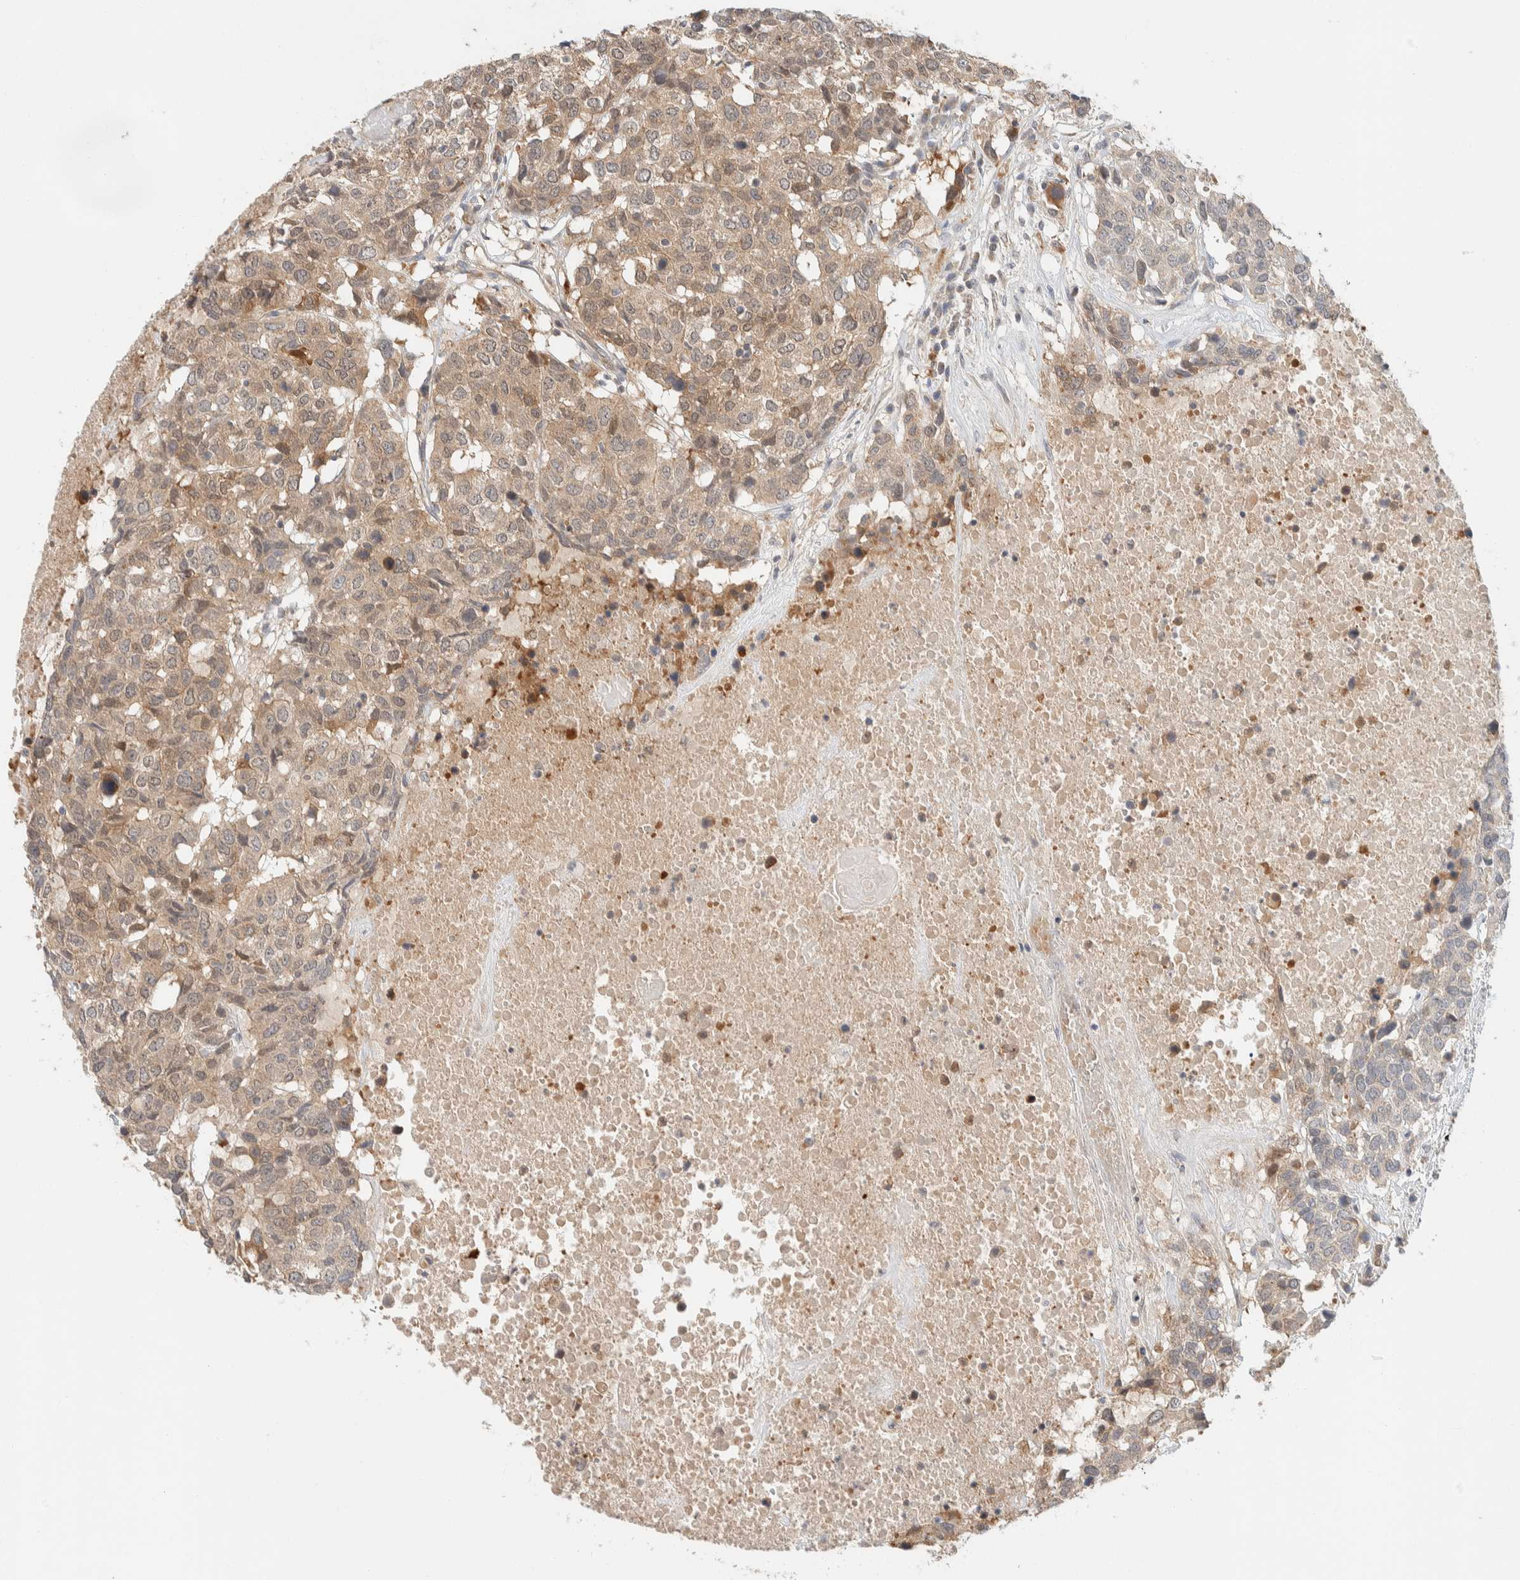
{"staining": {"intensity": "weak", "quantity": ">75%", "location": "cytoplasmic/membranous"}, "tissue": "head and neck cancer", "cell_type": "Tumor cells", "image_type": "cancer", "snomed": [{"axis": "morphology", "description": "Squamous cell carcinoma, NOS"}, {"axis": "topography", "description": "Head-Neck"}], "caption": "Immunohistochemistry (IHC) photomicrograph of squamous cell carcinoma (head and neck) stained for a protein (brown), which displays low levels of weak cytoplasmic/membranous staining in about >75% of tumor cells.", "gene": "GCLM", "patient": {"sex": "male", "age": 66}}